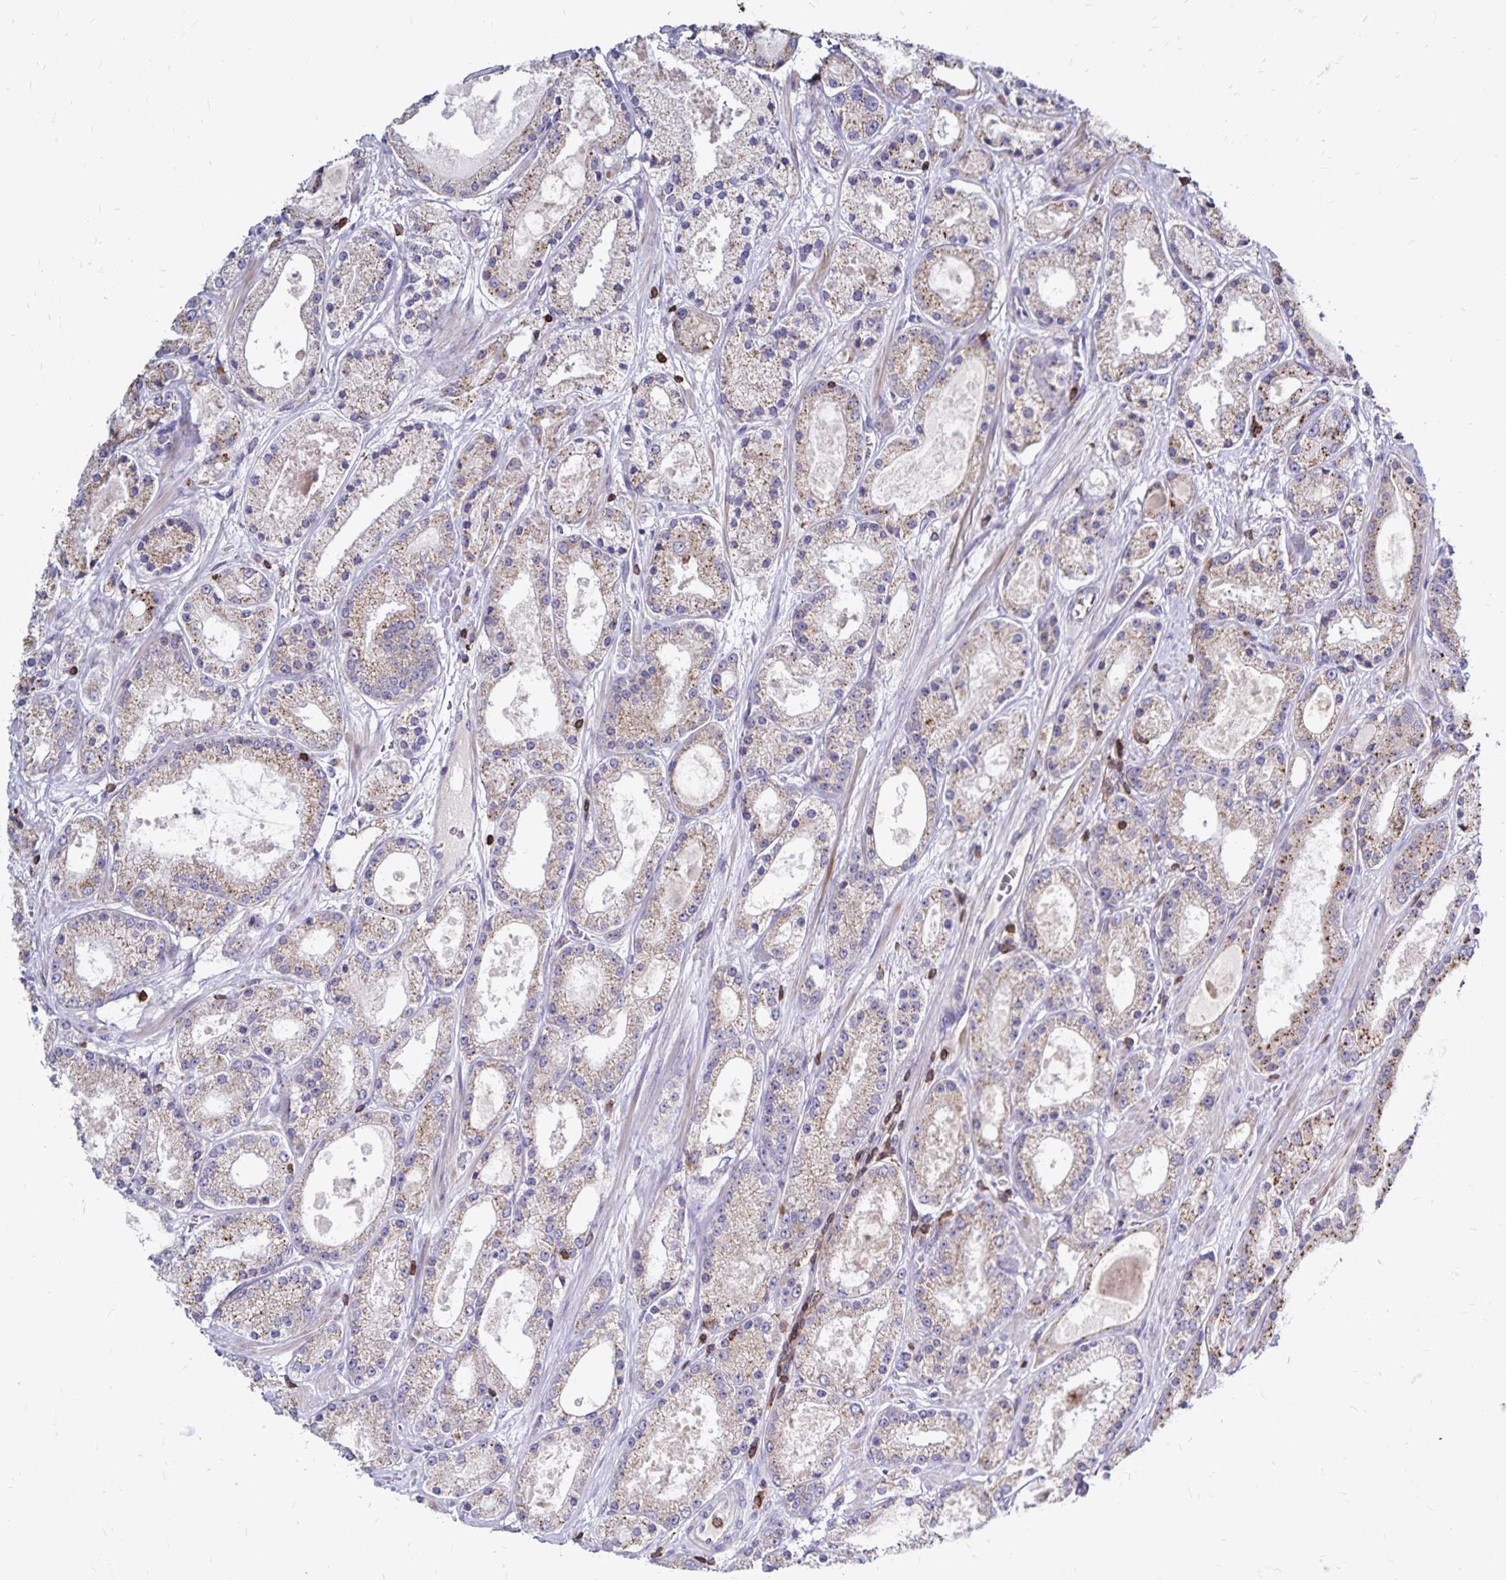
{"staining": {"intensity": "moderate", "quantity": ">75%", "location": "cytoplasmic/membranous"}, "tissue": "prostate cancer", "cell_type": "Tumor cells", "image_type": "cancer", "snomed": [{"axis": "morphology", "description": "Adenocarcinoma, High grade"}, {"axis": "topography", "description": "Prostate"}], "caption": "Protein expression analysis of human prostate cancer reveals moderate cytoplasmic/membranous staining in about >75% of tumor cells.", "gene": "NAGPA", "patient": {"sex": "male", "age": 67}}